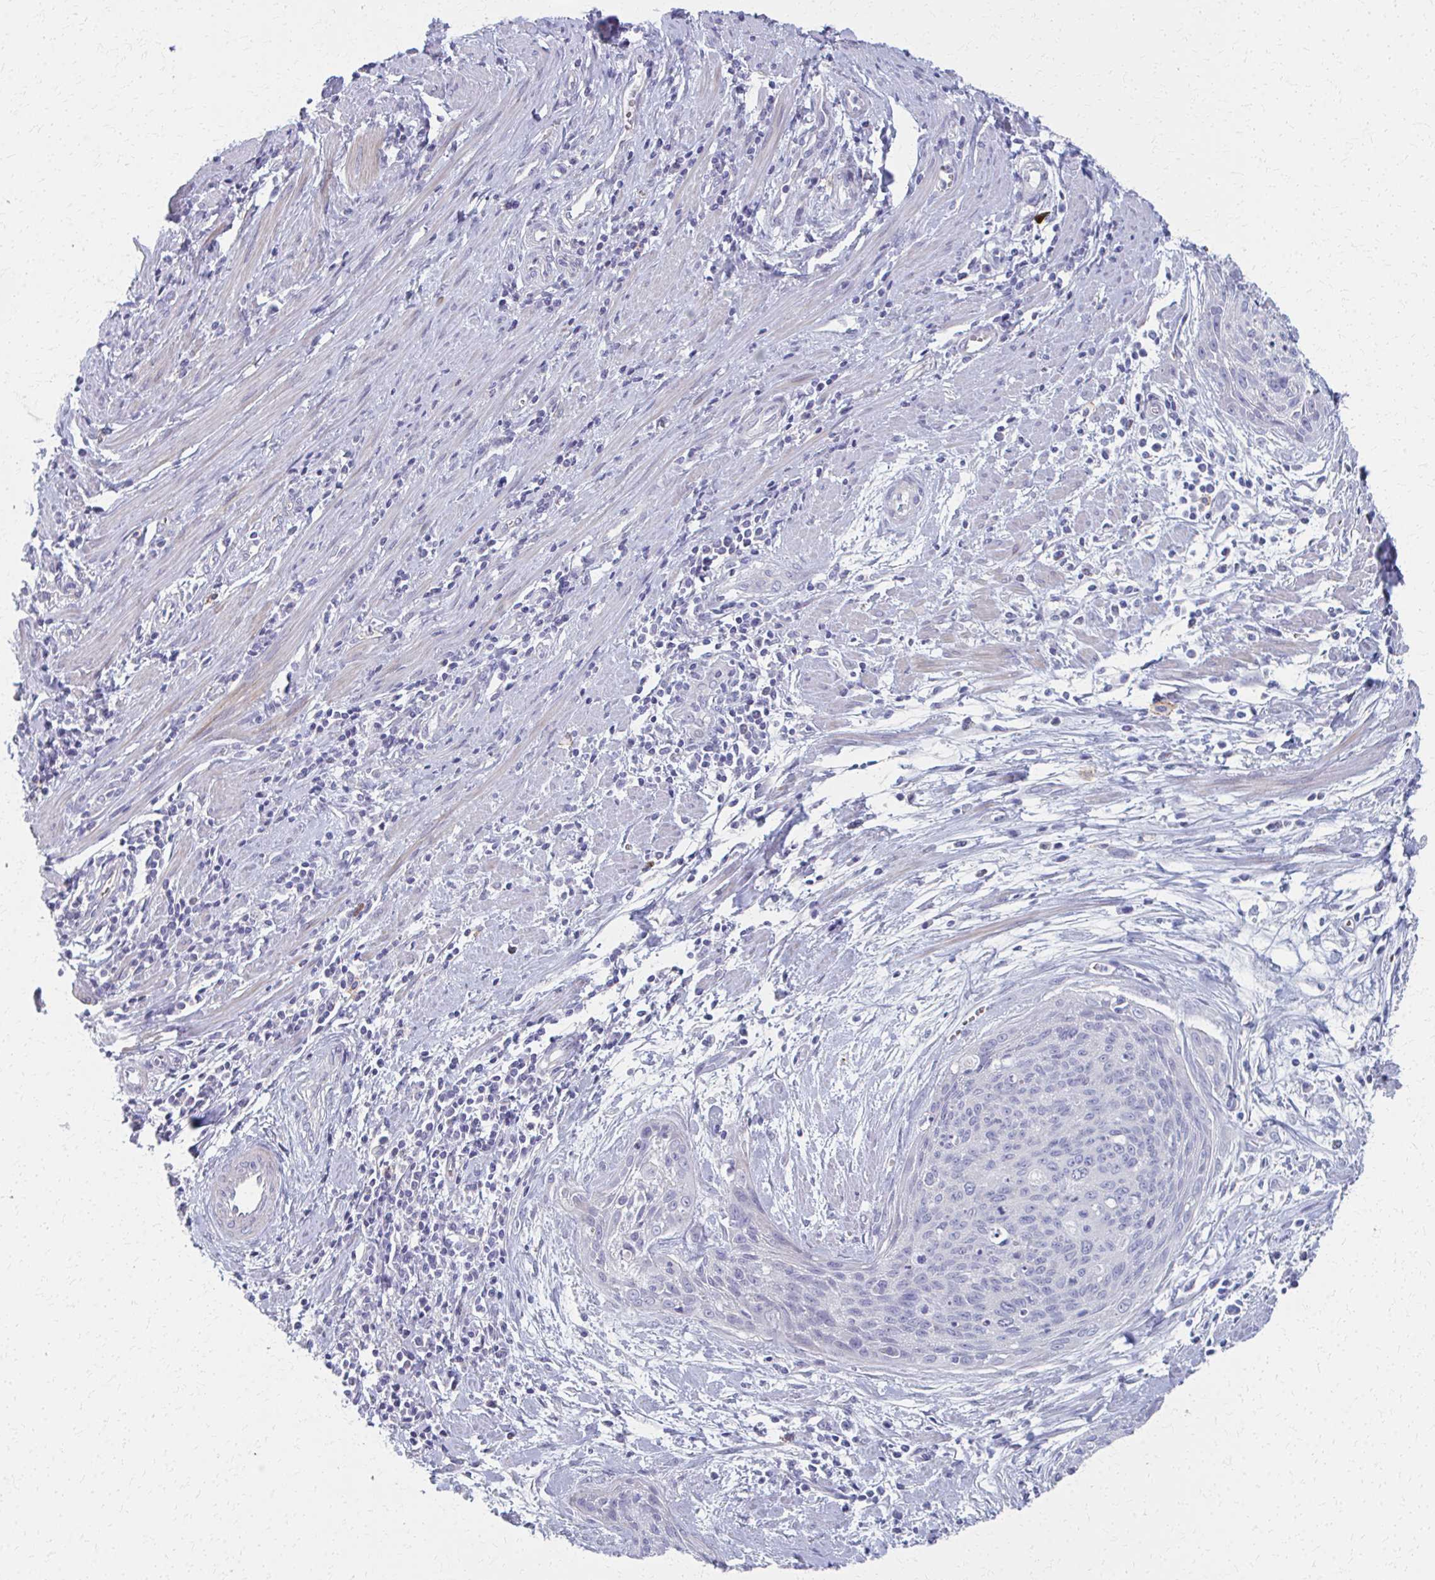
{"staining": {"intensity": "negative", "quantity": "none", "location": "none"}, "tissue": "cervical cancer", "cell_type": "Tumor cells", "image_type": "cancer", "snomed": [{"axis": "morphology", "description": "Squamous cell carcinoma, NOS"}, {"axis": "topography", "description": "Cervix"}], "caption": "Cervical squamous cell carcinoma was stained to show a protein in brown. There is no significant staining in tumor cells.", "gene": "MS4A2", "patient": {"sex": "female", "age": 55}}